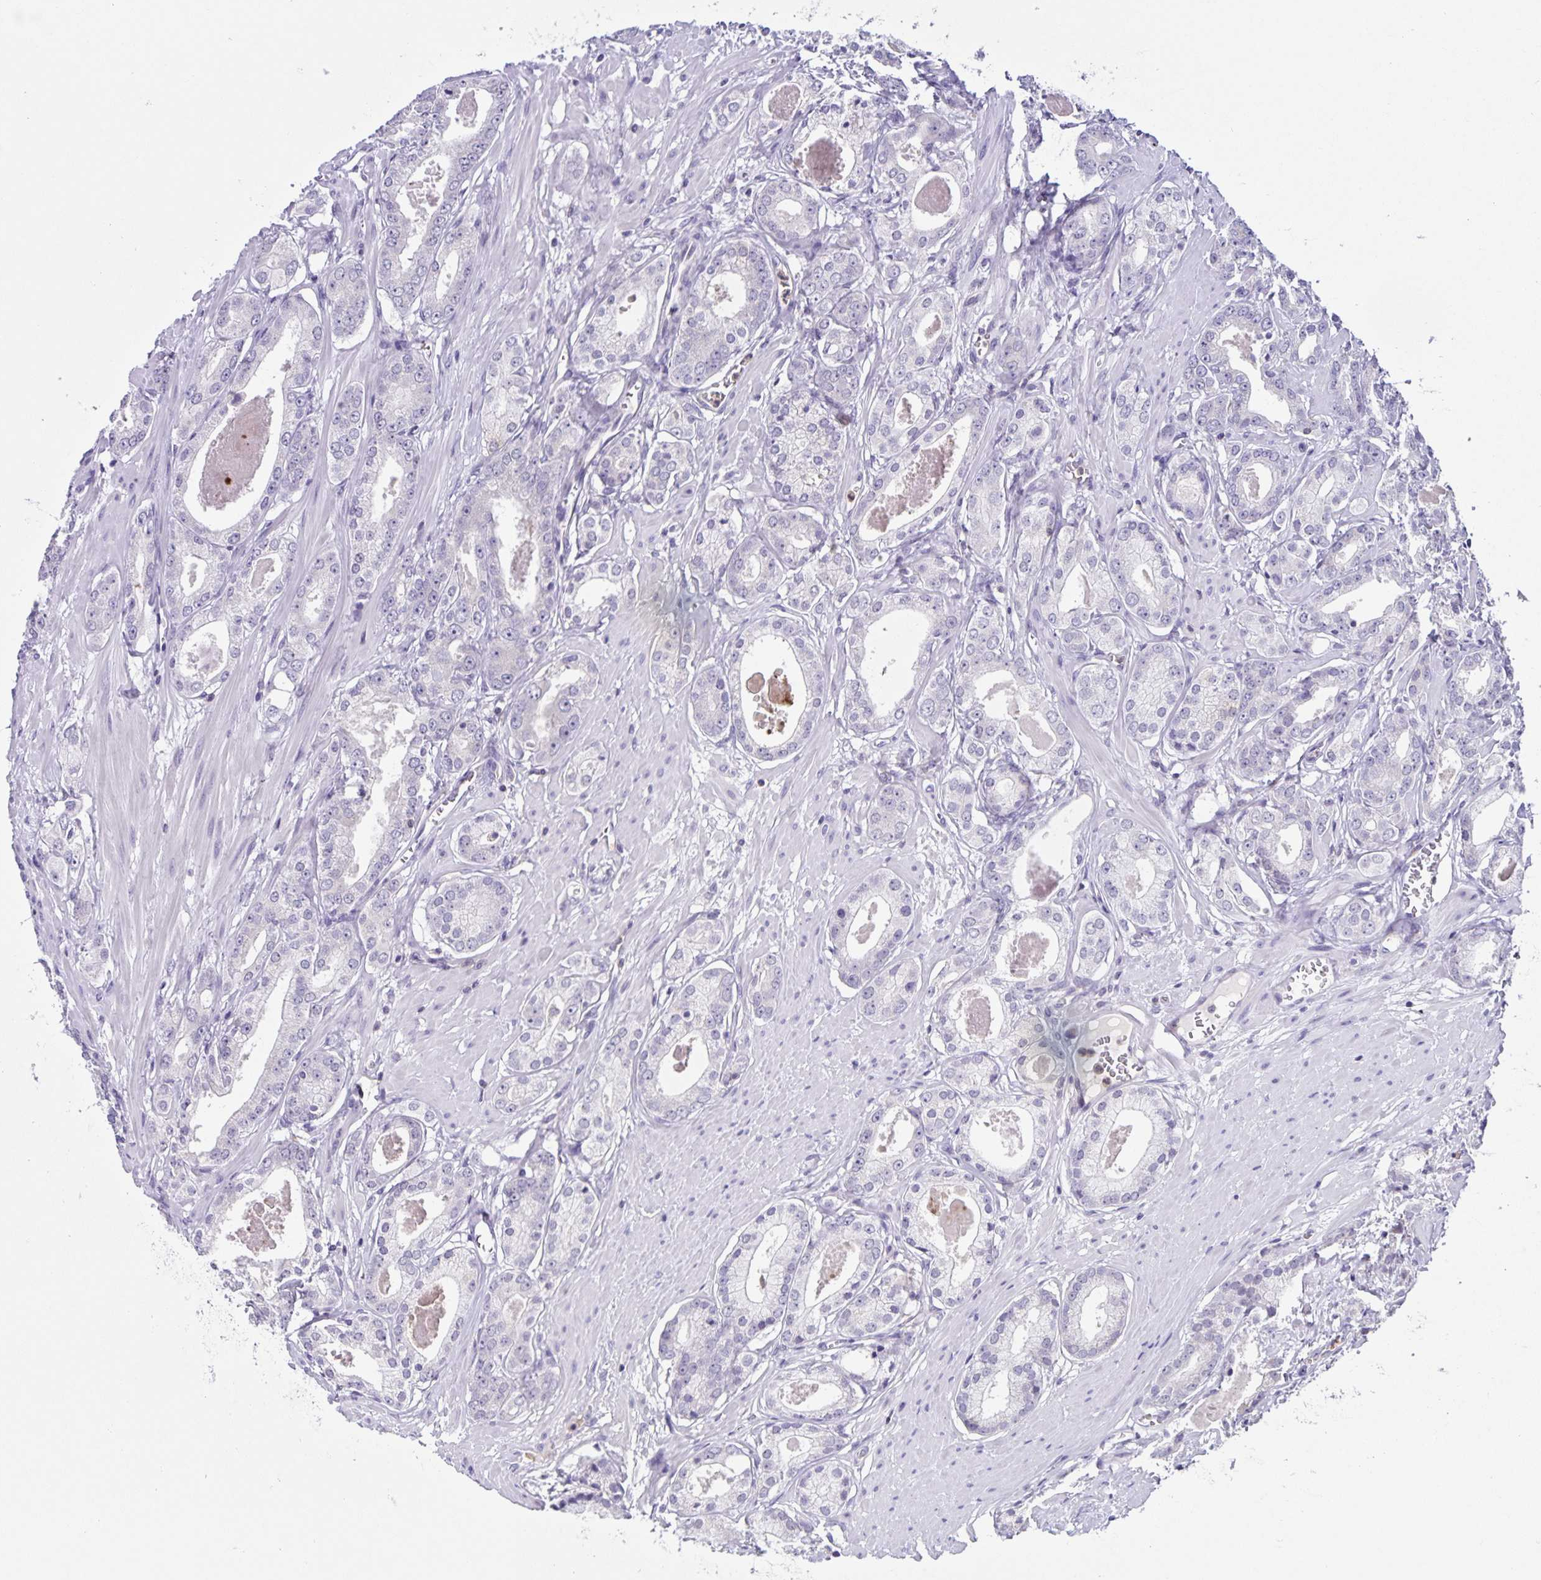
{"staining": {"intensity": "negative", "quantity": "none", "location": "none"}, "tissue": "prostate cancer", "cell_type": "Tumor cells", "image_type": "cancer", "snomed": [{"axis": "morphology", "description": "Adenocarcinoma, NOS"}, {"axis": "morphology", "description": "Adenocarcinoma, Low grade"}, {"axis": "topography", "description": "Prostate"}], "caption": "Tumor cells show no significant positivity in prostate adenocarcinoma.", "gene": "STPG4", "patient": {"sex": "male", "age": 64}}